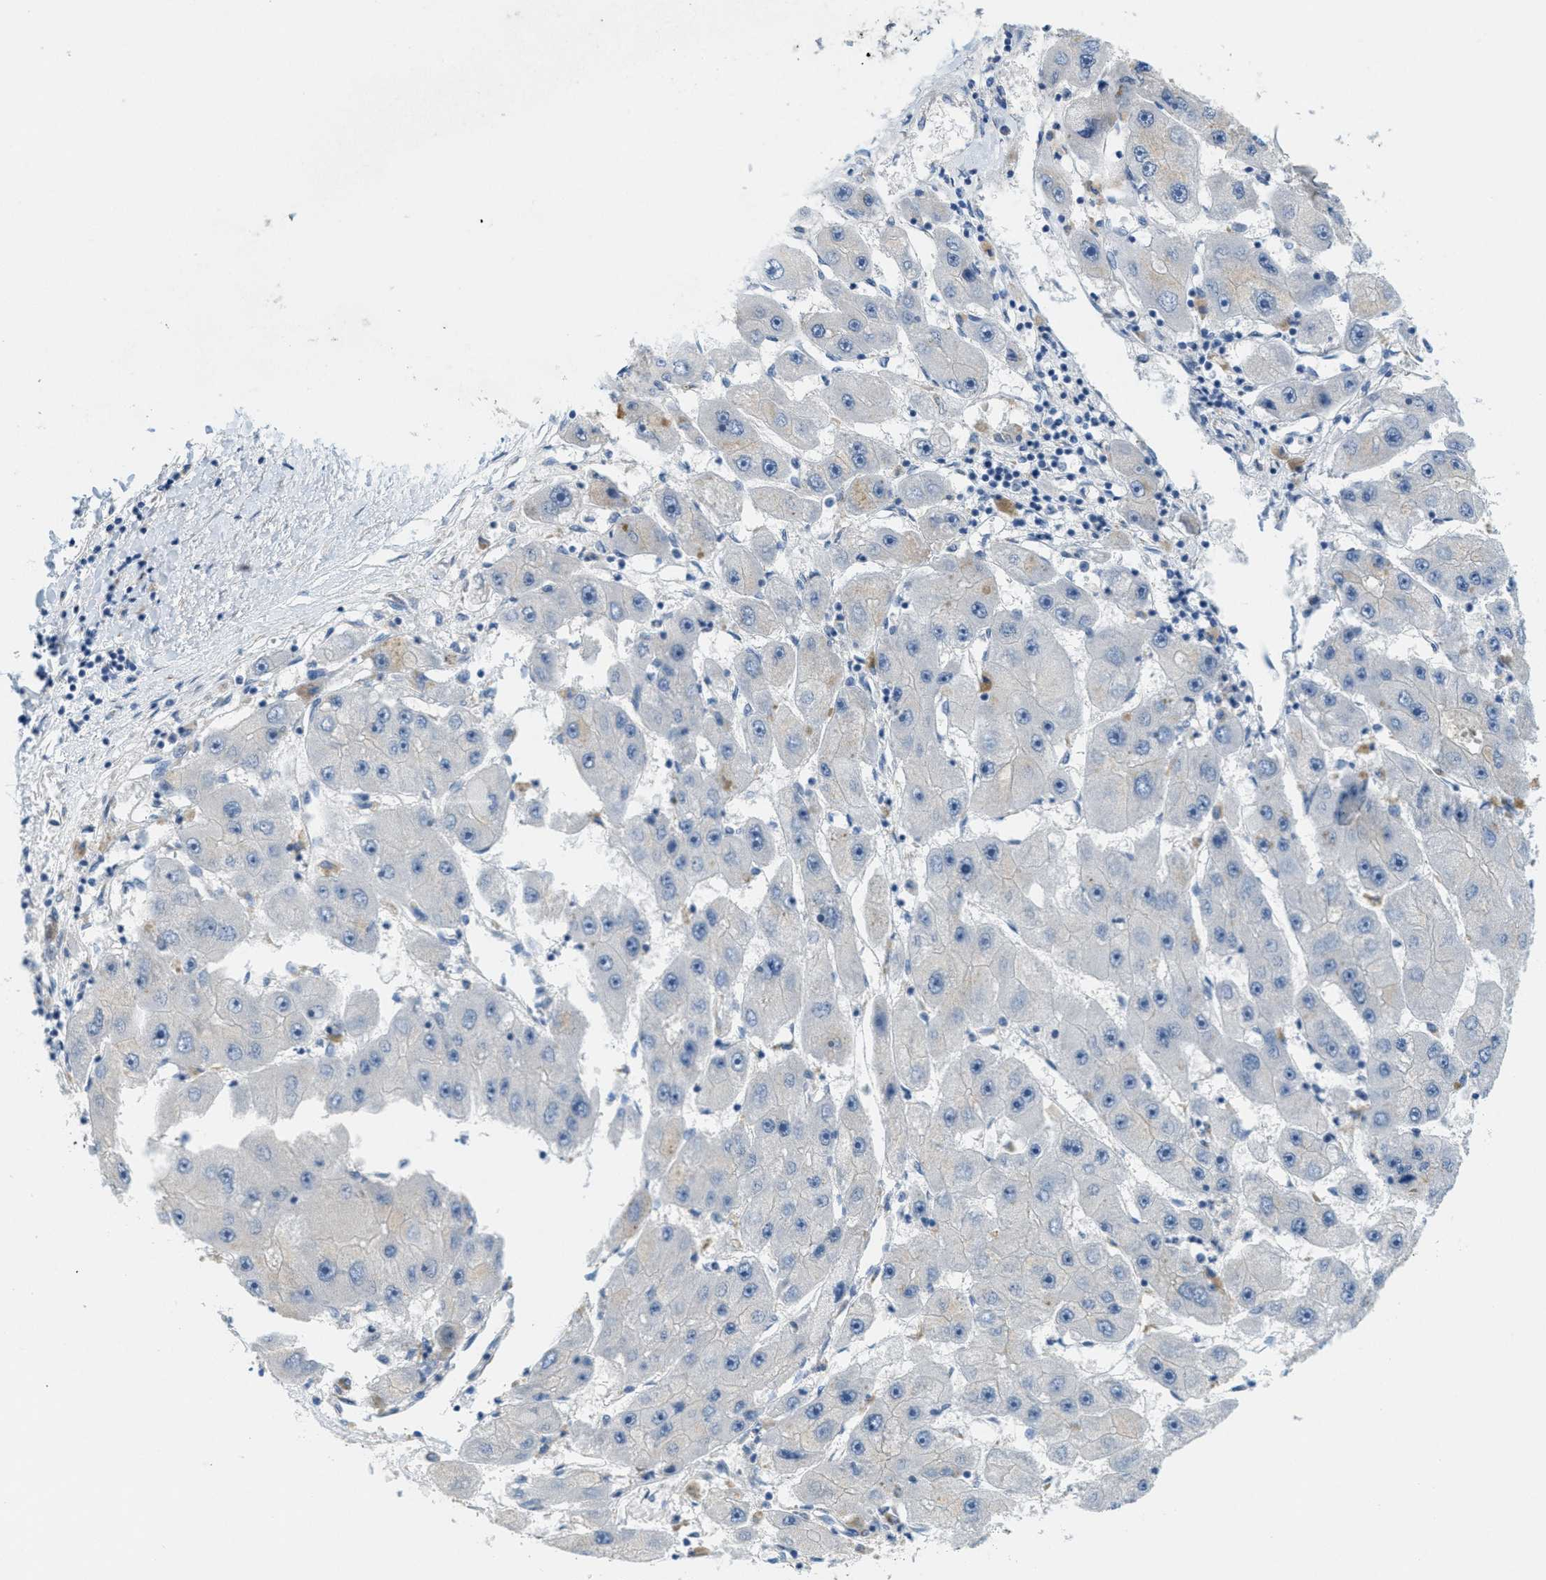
{"staining": {"intensity": "negative", "quantity": "none", "location": "none"}, "tissue": "liver cancer", "cell_type": "Tumor cells", "image_type": "cancer", "snomed": [{"axis": "morphology", "description": "Carcinoma, Hepatocellular, NOS"}, {"axis": "topography", "description": "Liver"}], "caption": "Micrograph shows no significant protein positivity in tumor cells of hepatocellular carcinoma (liver). (Brightfield microscopy of DAB (3,3'-diaminobenzidine) immunohistochemistry at high magnification).", "gene": "ZFYVE9", "patient": {"sex": "female", "age": 61}}